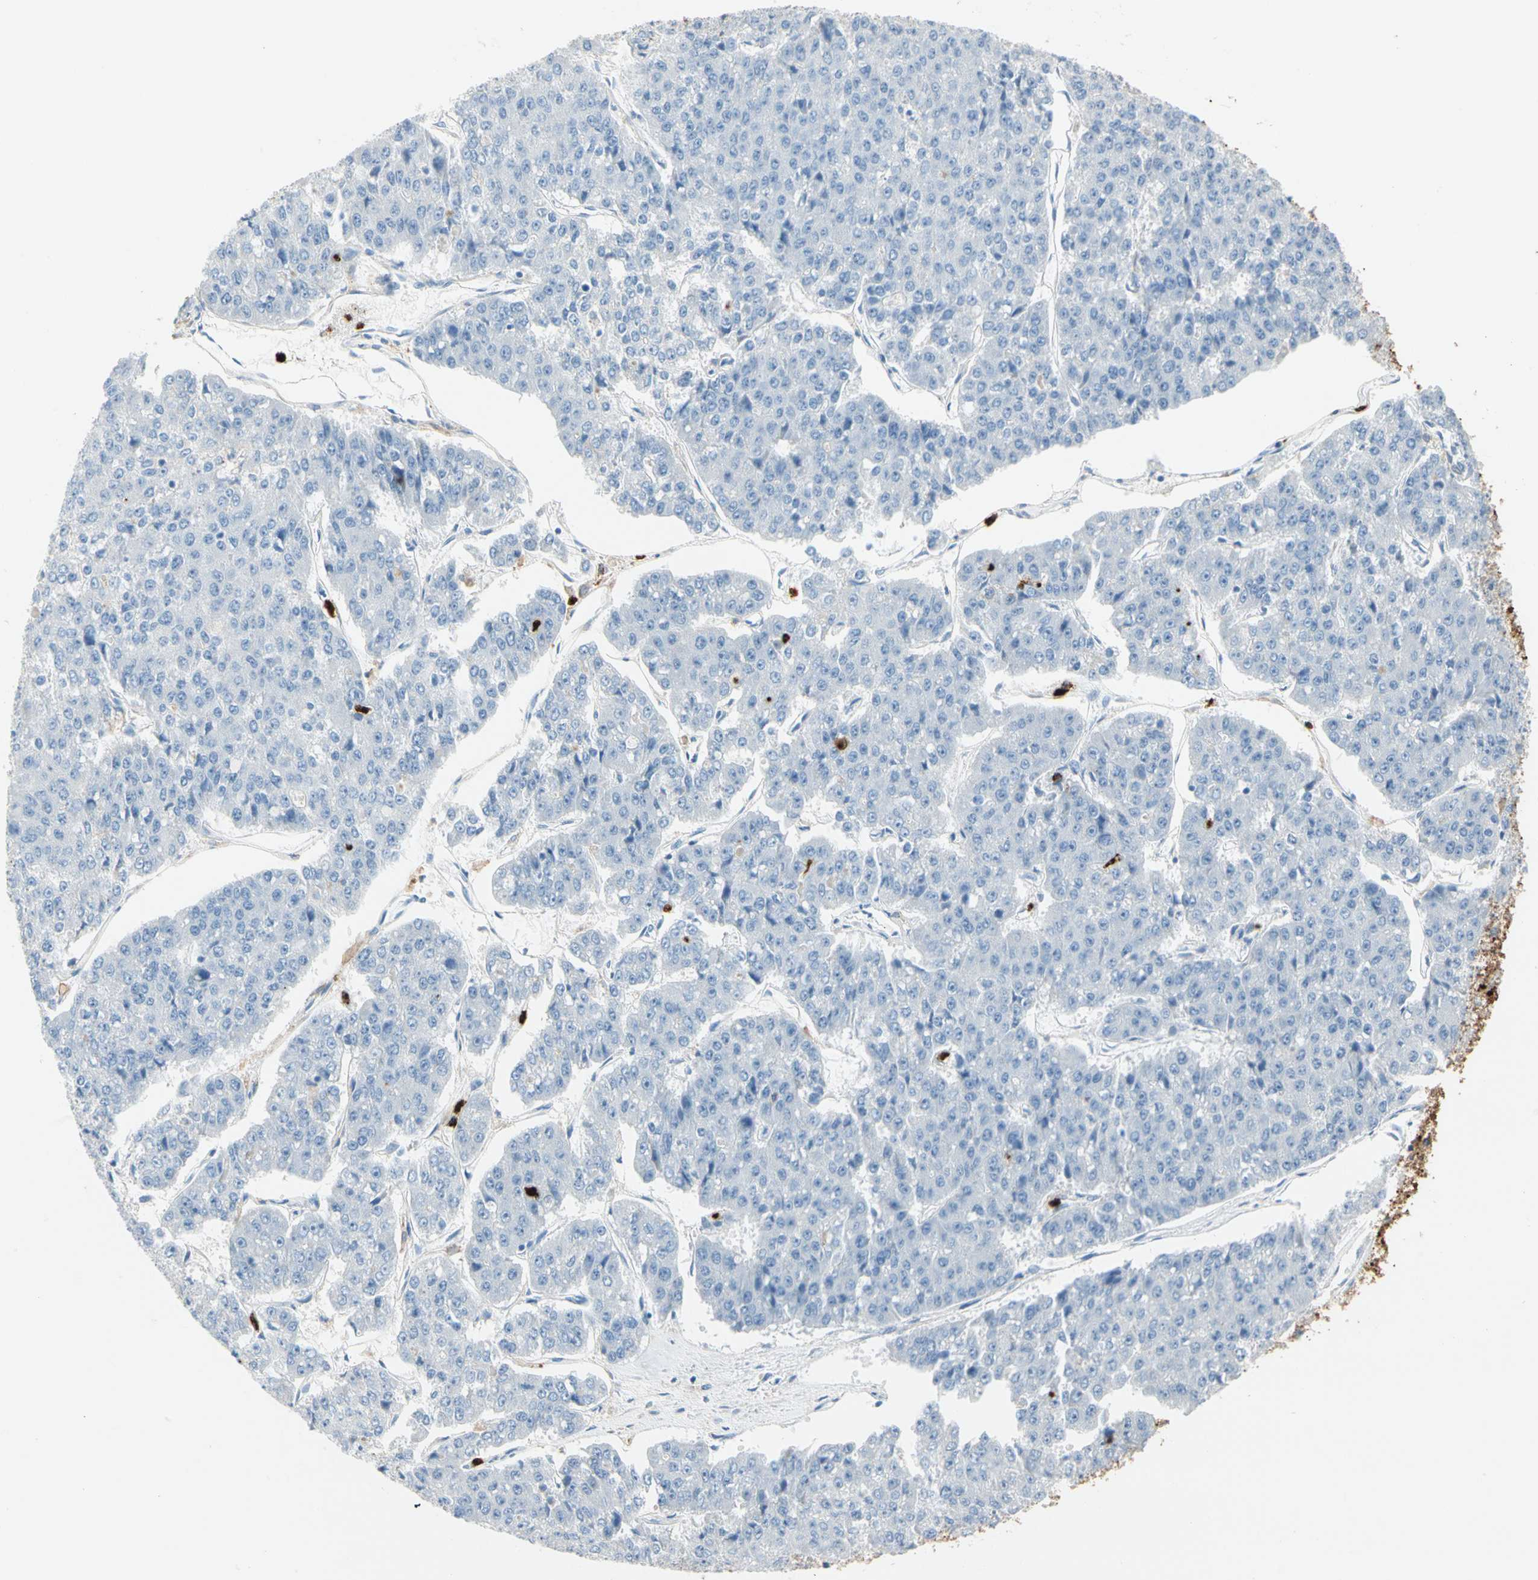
{"staining": {"intensity": "negative", "quantity": "none", "location": "none"}, "tissue": "pancreatic cancer", "cell_type": "Tumor cells", "image_type": "cancer", "snomed": [{"axis": "morphology", "description": "Adenocarcinoma, NOS"}, {"axis": "topography", "description": "Pancreas"}], "caption": "Pancreatic cancer was stained to show a protein in brown. There is no significant staining in tumor cells.", "gene": "CLEC4A", "patient": {"sex": "male", "age": 50}}